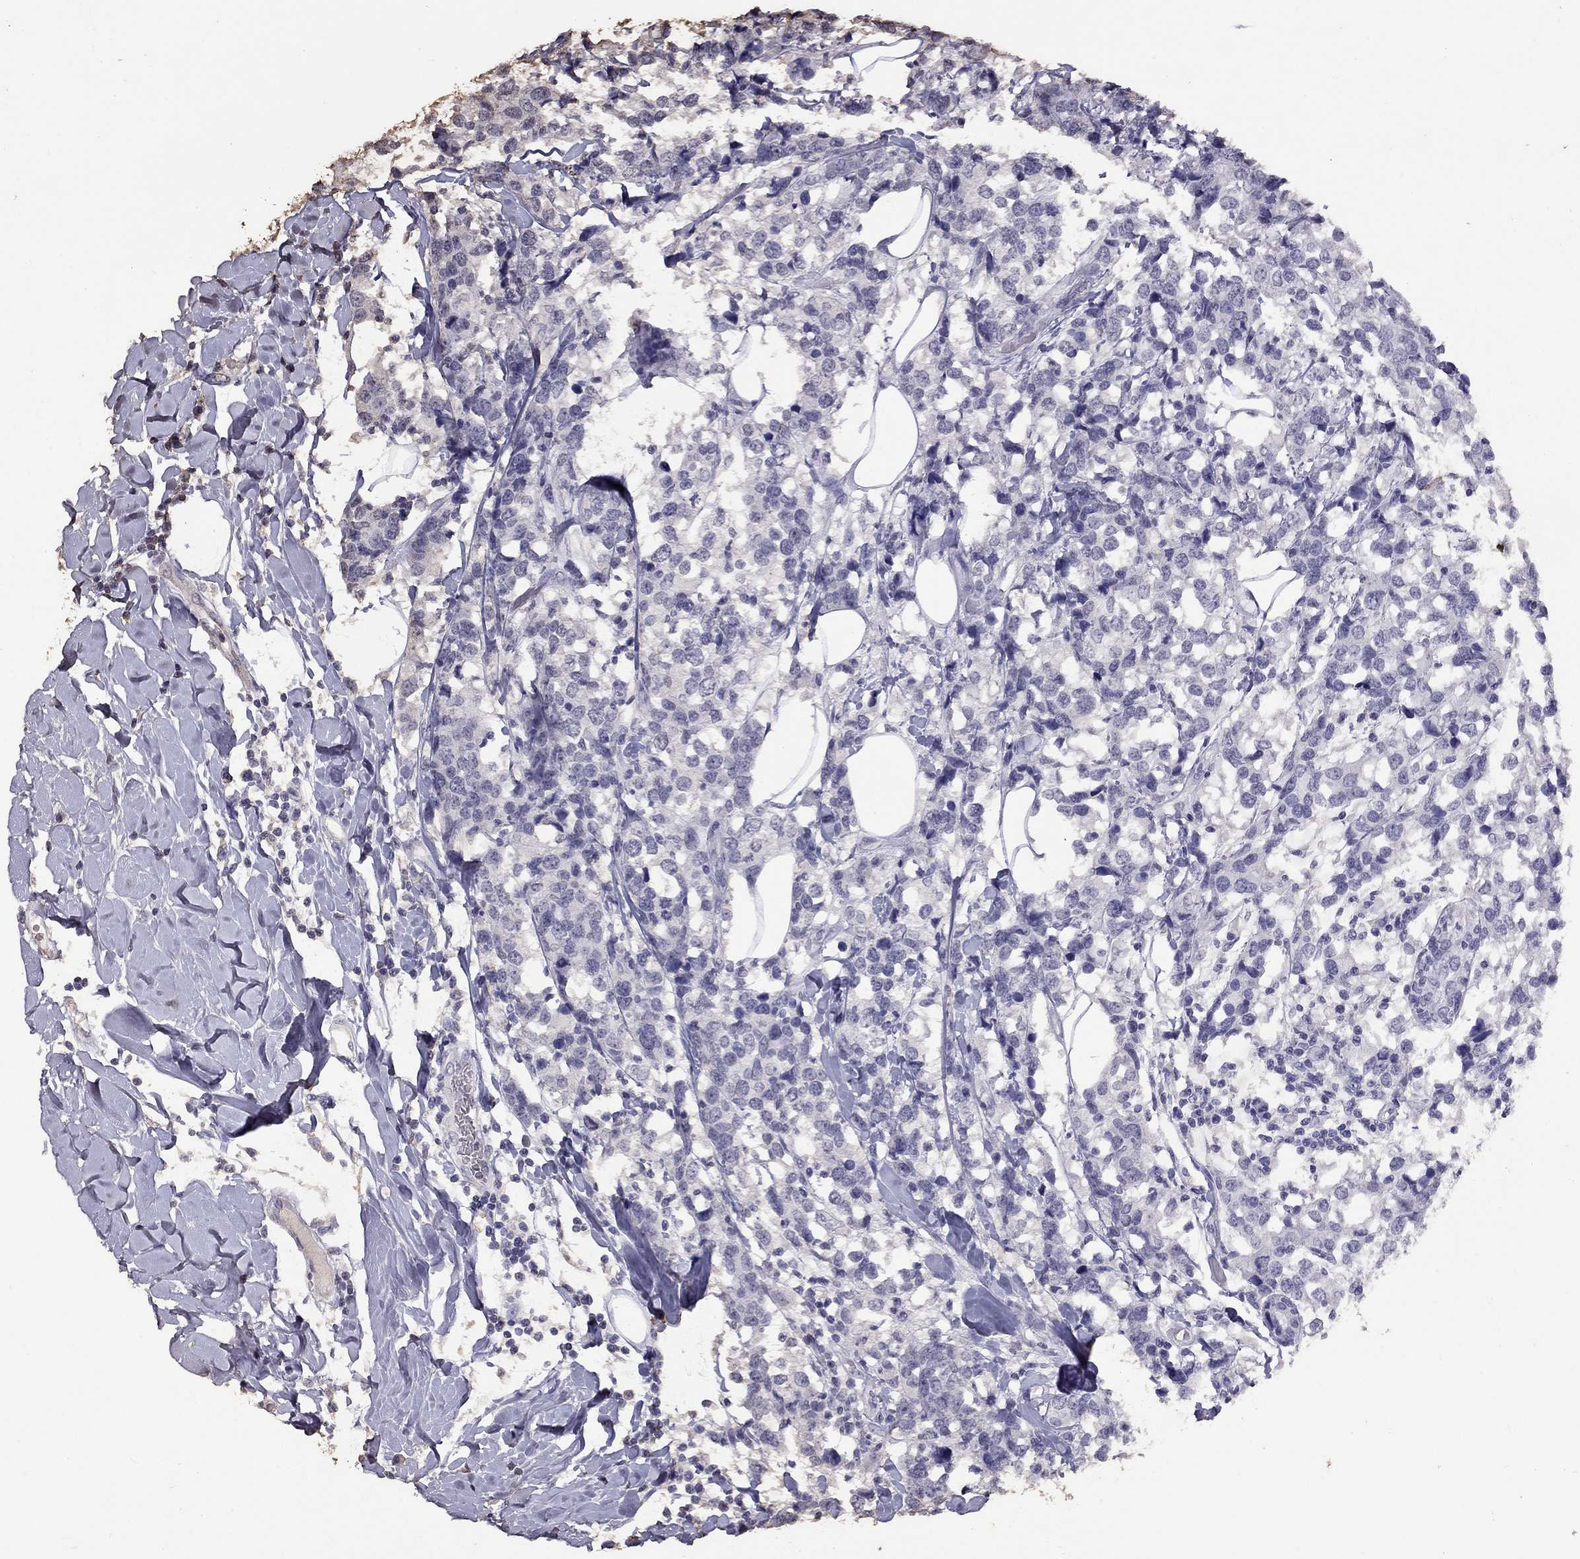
{"staining": {"intensity": "negative", "quantity": "none", "location": "none"}, "tissue": "breast cancer", "cell_type": "Tumor cells", "image_type": "cancer", "snomed": [{"axis": "morphology", "description": "Lobular carcinoma"}, {"axis": "topography", "description": "Breast"}], "caption": "This is a photomicrograph of IHC staining of breast cancer, which shows no staining in tumor cells.", "gene": "SUN3", "patient": {"sex": "female", "age": 59}}